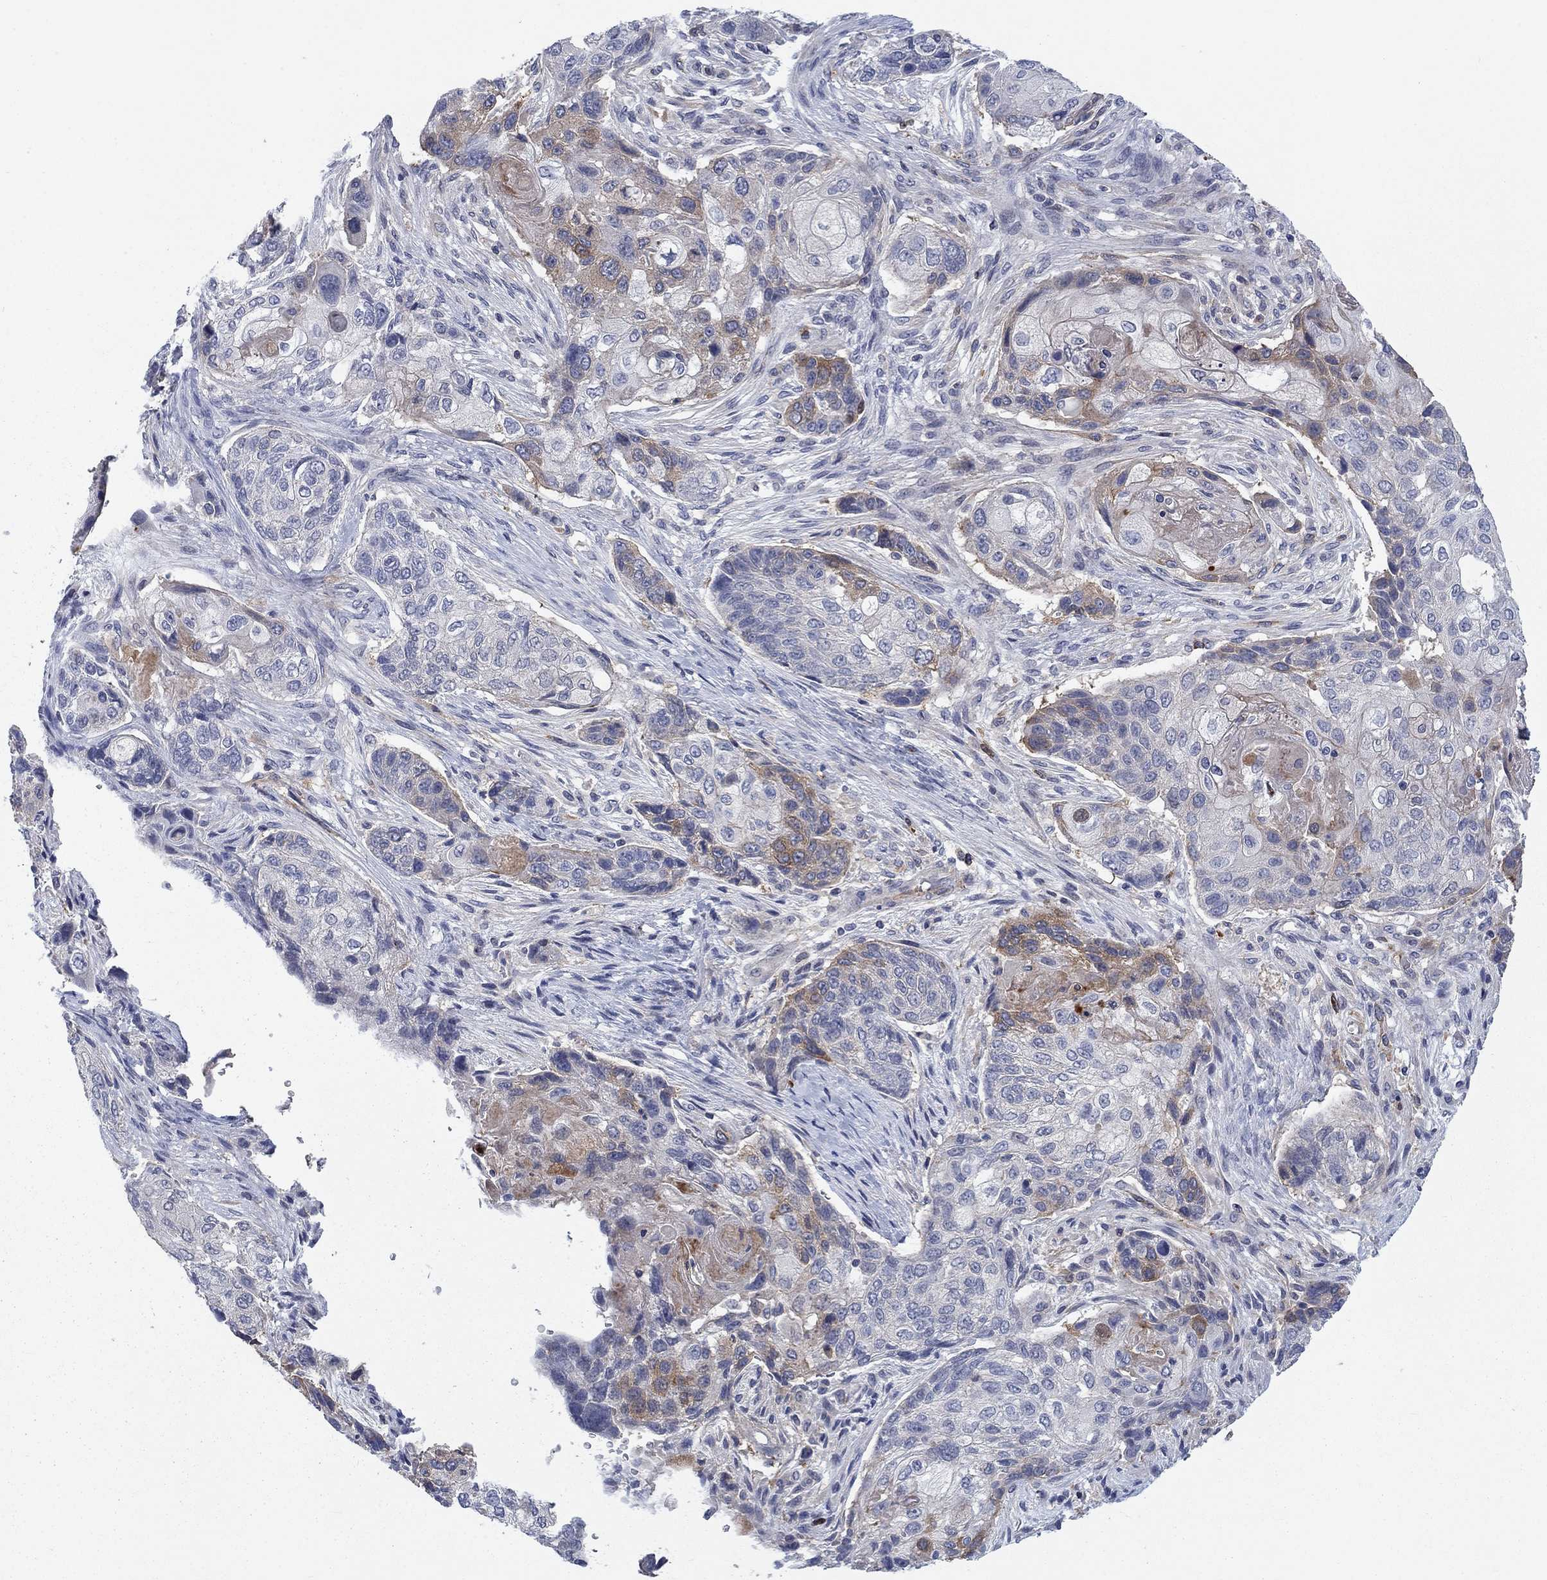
{"staining": {"intensity": "moderate", "quantity": "<25%", "location": "cytoplasmic/membranous"}, "tissue": "lung cancer", "cell_type": "Tumor cells", "image_type": "cancer", "snomed": [{"axis": "morphology", "description": "Normal tissue, NOS"}, {"axis": "morphology", "description": "Squamous cell carcinoma, NOS"}, {"axis": "topography", "description": "Bronchus"}, {"axis": "topography", "description": "Lung"}], "caption": "Tumor cells display moderate cytoplasmic/membranous expression in about <25% of cells in lung cancer (squamous cell carcinoma).", "gene": "KIF15", "patient": {"sex": "male", "age": 69}}